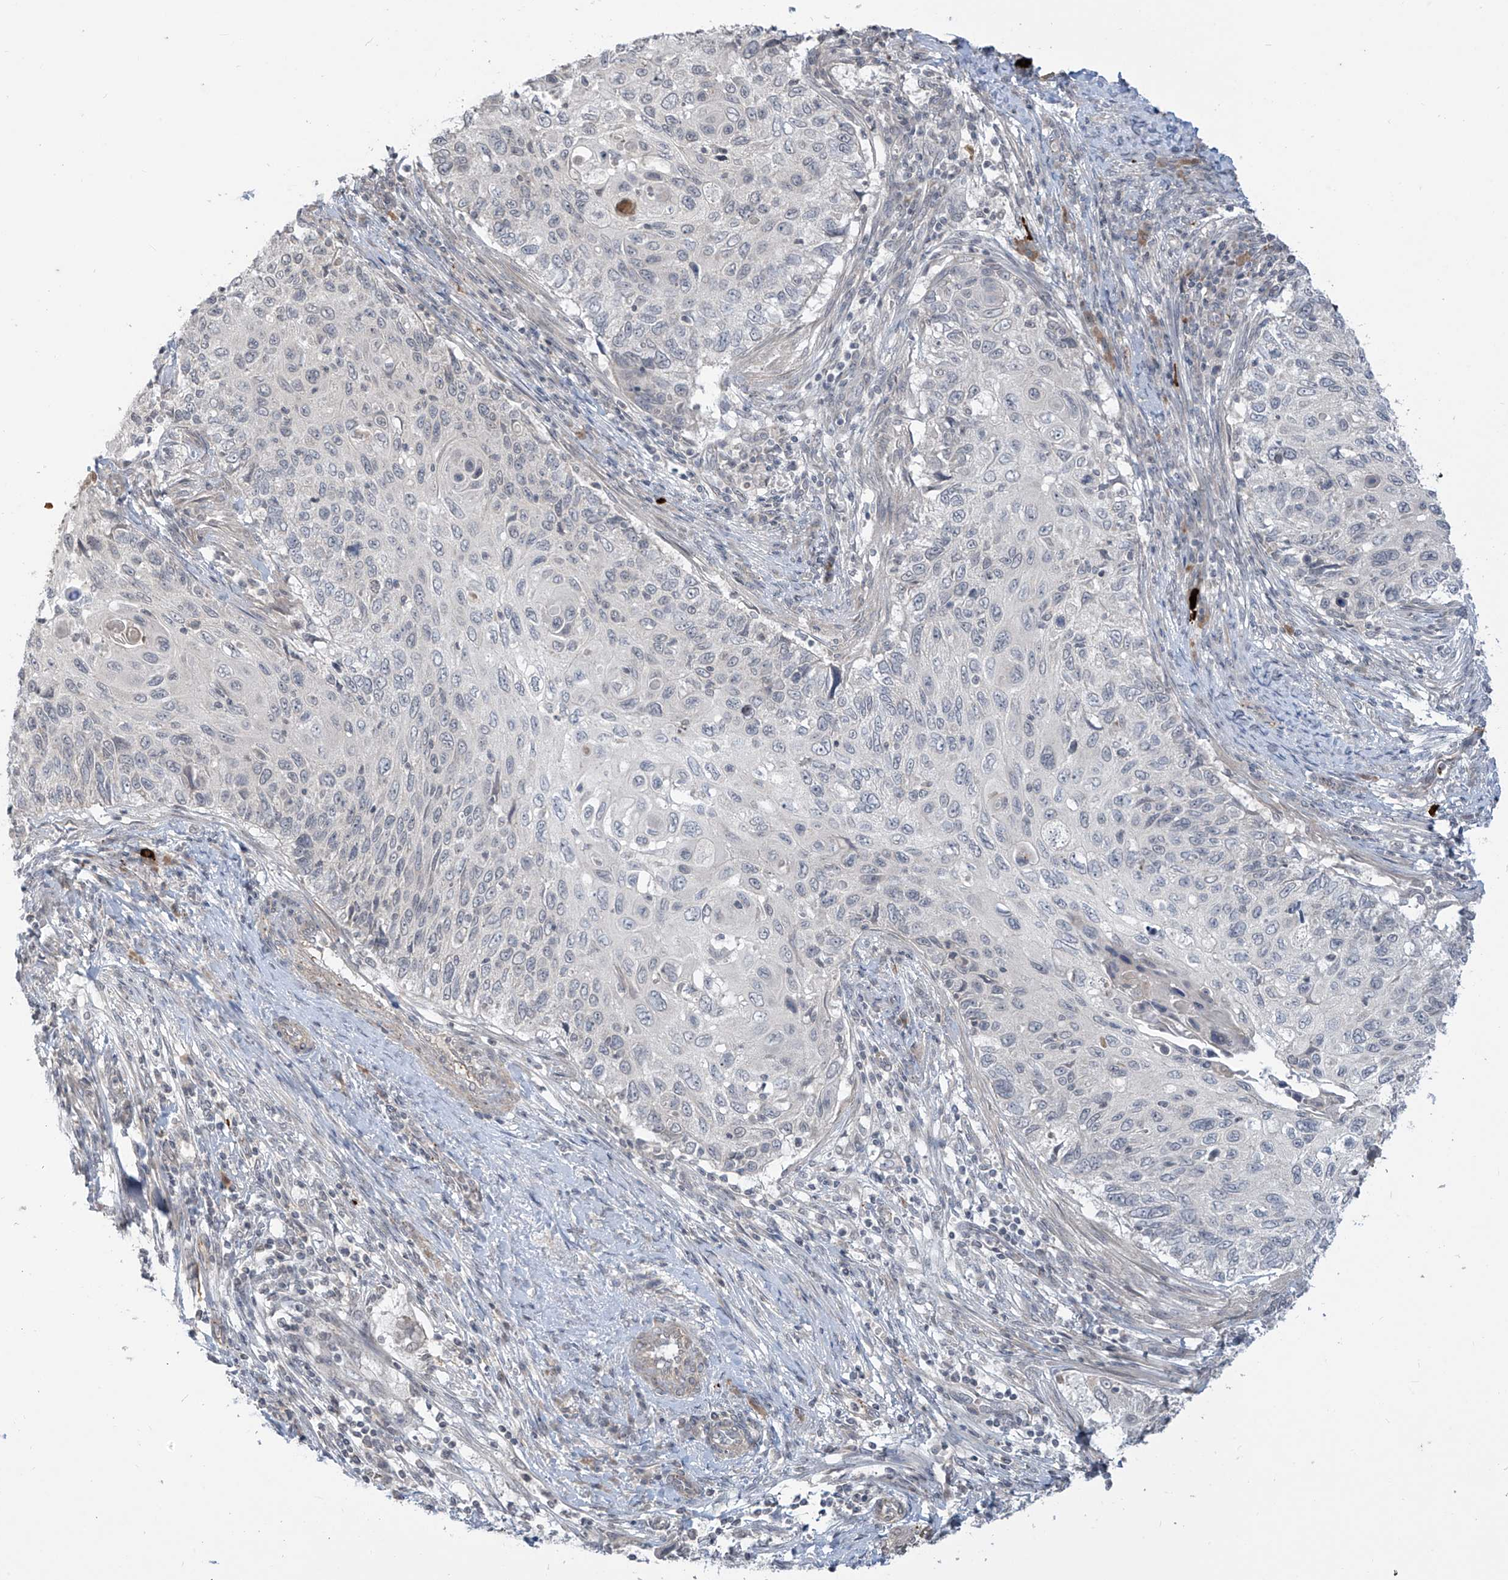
{"staining": {"intensity": "negative", "quantity": "none", "location": "none"}, "tissue": "cervical cancer", "cell_type": "Tumor cells", "image_type": "cancer", "snomed": [{"axis": "morphology", "description": "Squamous cell carcinoma, NOS"}, {"axis": "topography", "description": "Cervix"}], "caption": "A histopathology image of cervical cancer (squamous cell carcinoma) stained for a protein reveals no brown staining in tumor cells.", "gene": "DGKQ", "patient": {"sex": "female", "age": 70}}